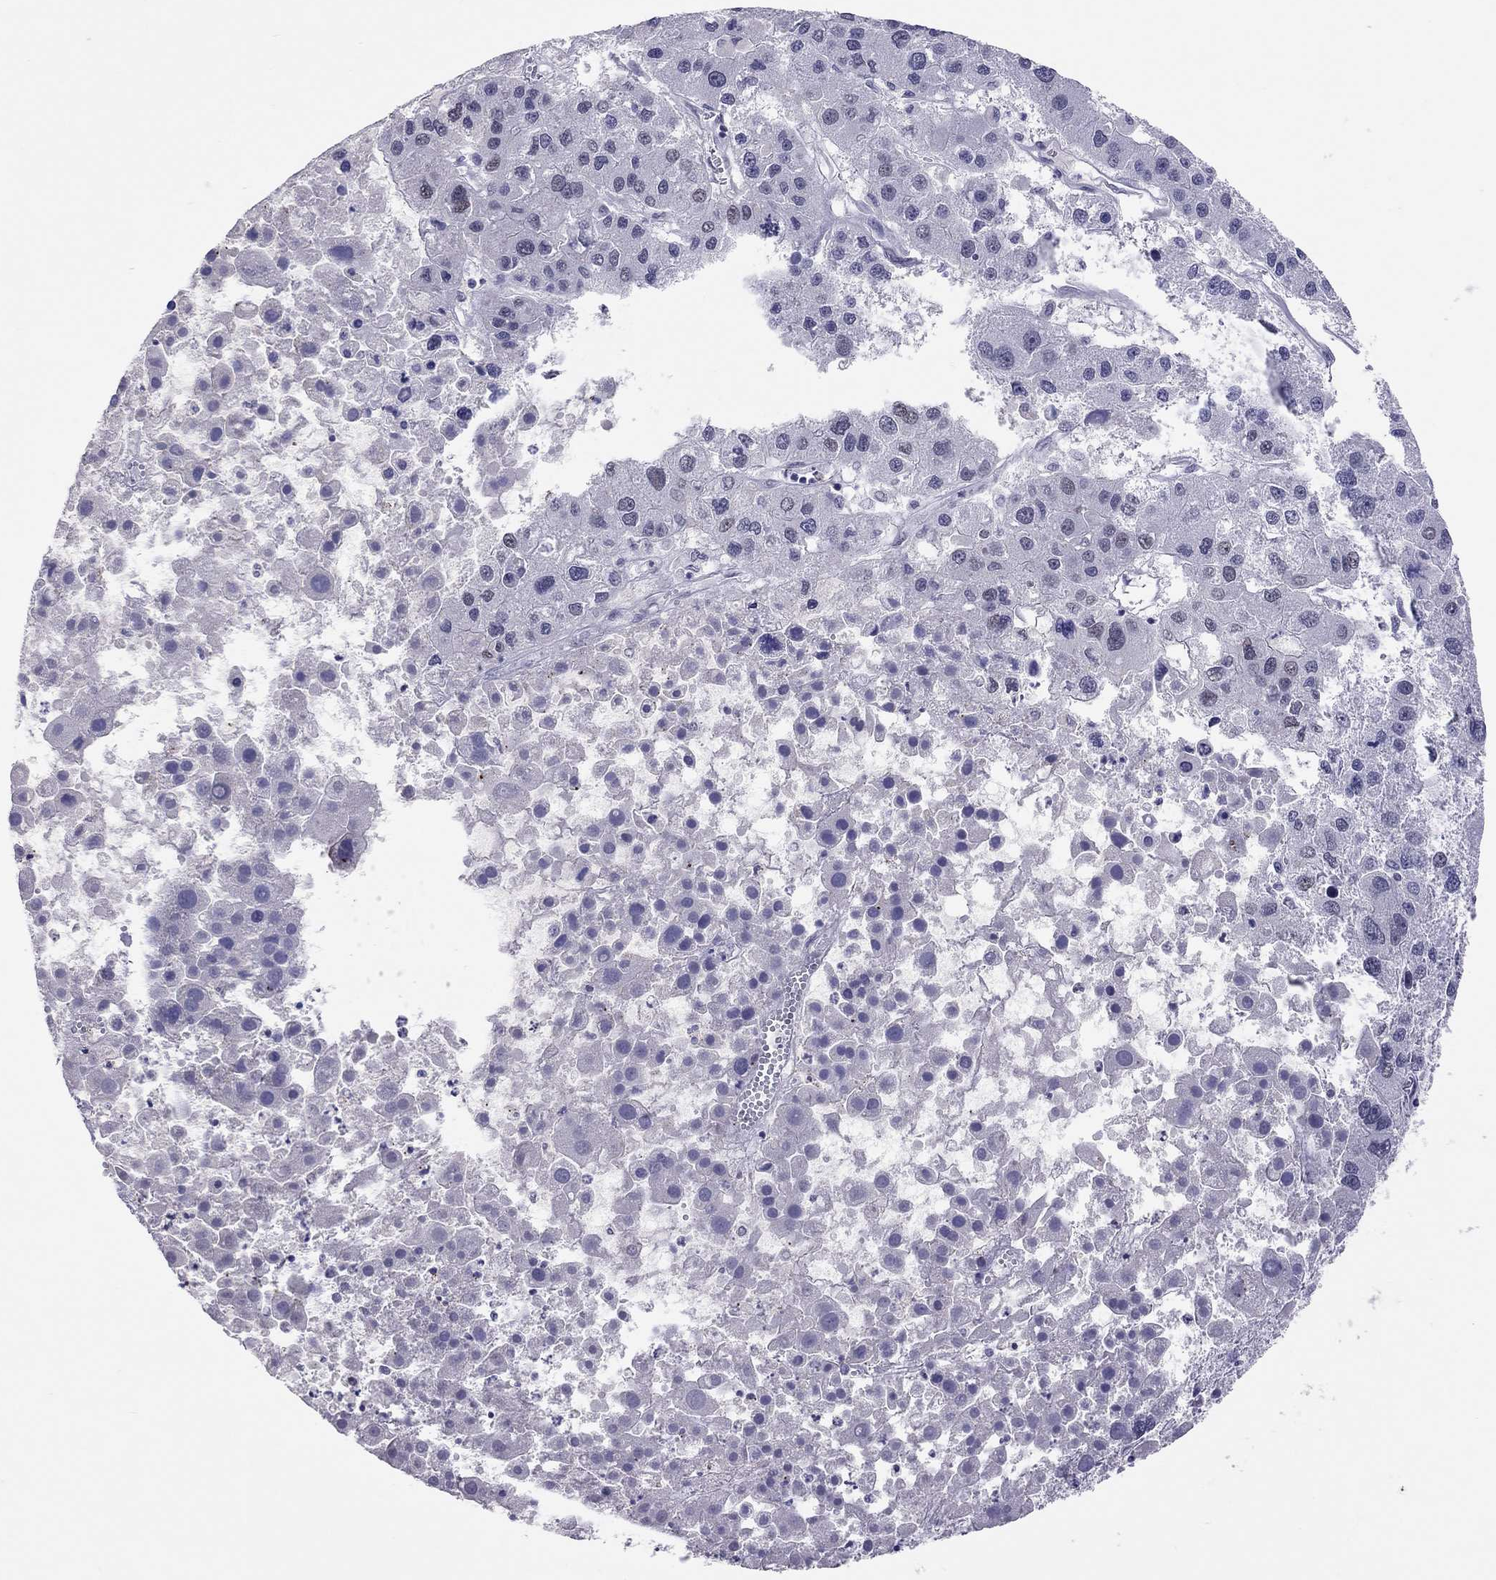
{"staining": {"intensity": "negative", "quantity": "none", "location": "none"}, "tissue": "liver cancer", "cell_type": "Tumor cells", "image_type": "cancer", "snomed": [{"axis": "morphology", "description": "Carcinoma, Hepatocellular, NOS"}, {"axis": "topography", "description": "Liver"}], "caption": "The photomicrograph exhibits no significant staining in tumor cells of liver cancer.", "gene": "JHY", "patient": {"sex": "male", "age": 73}}